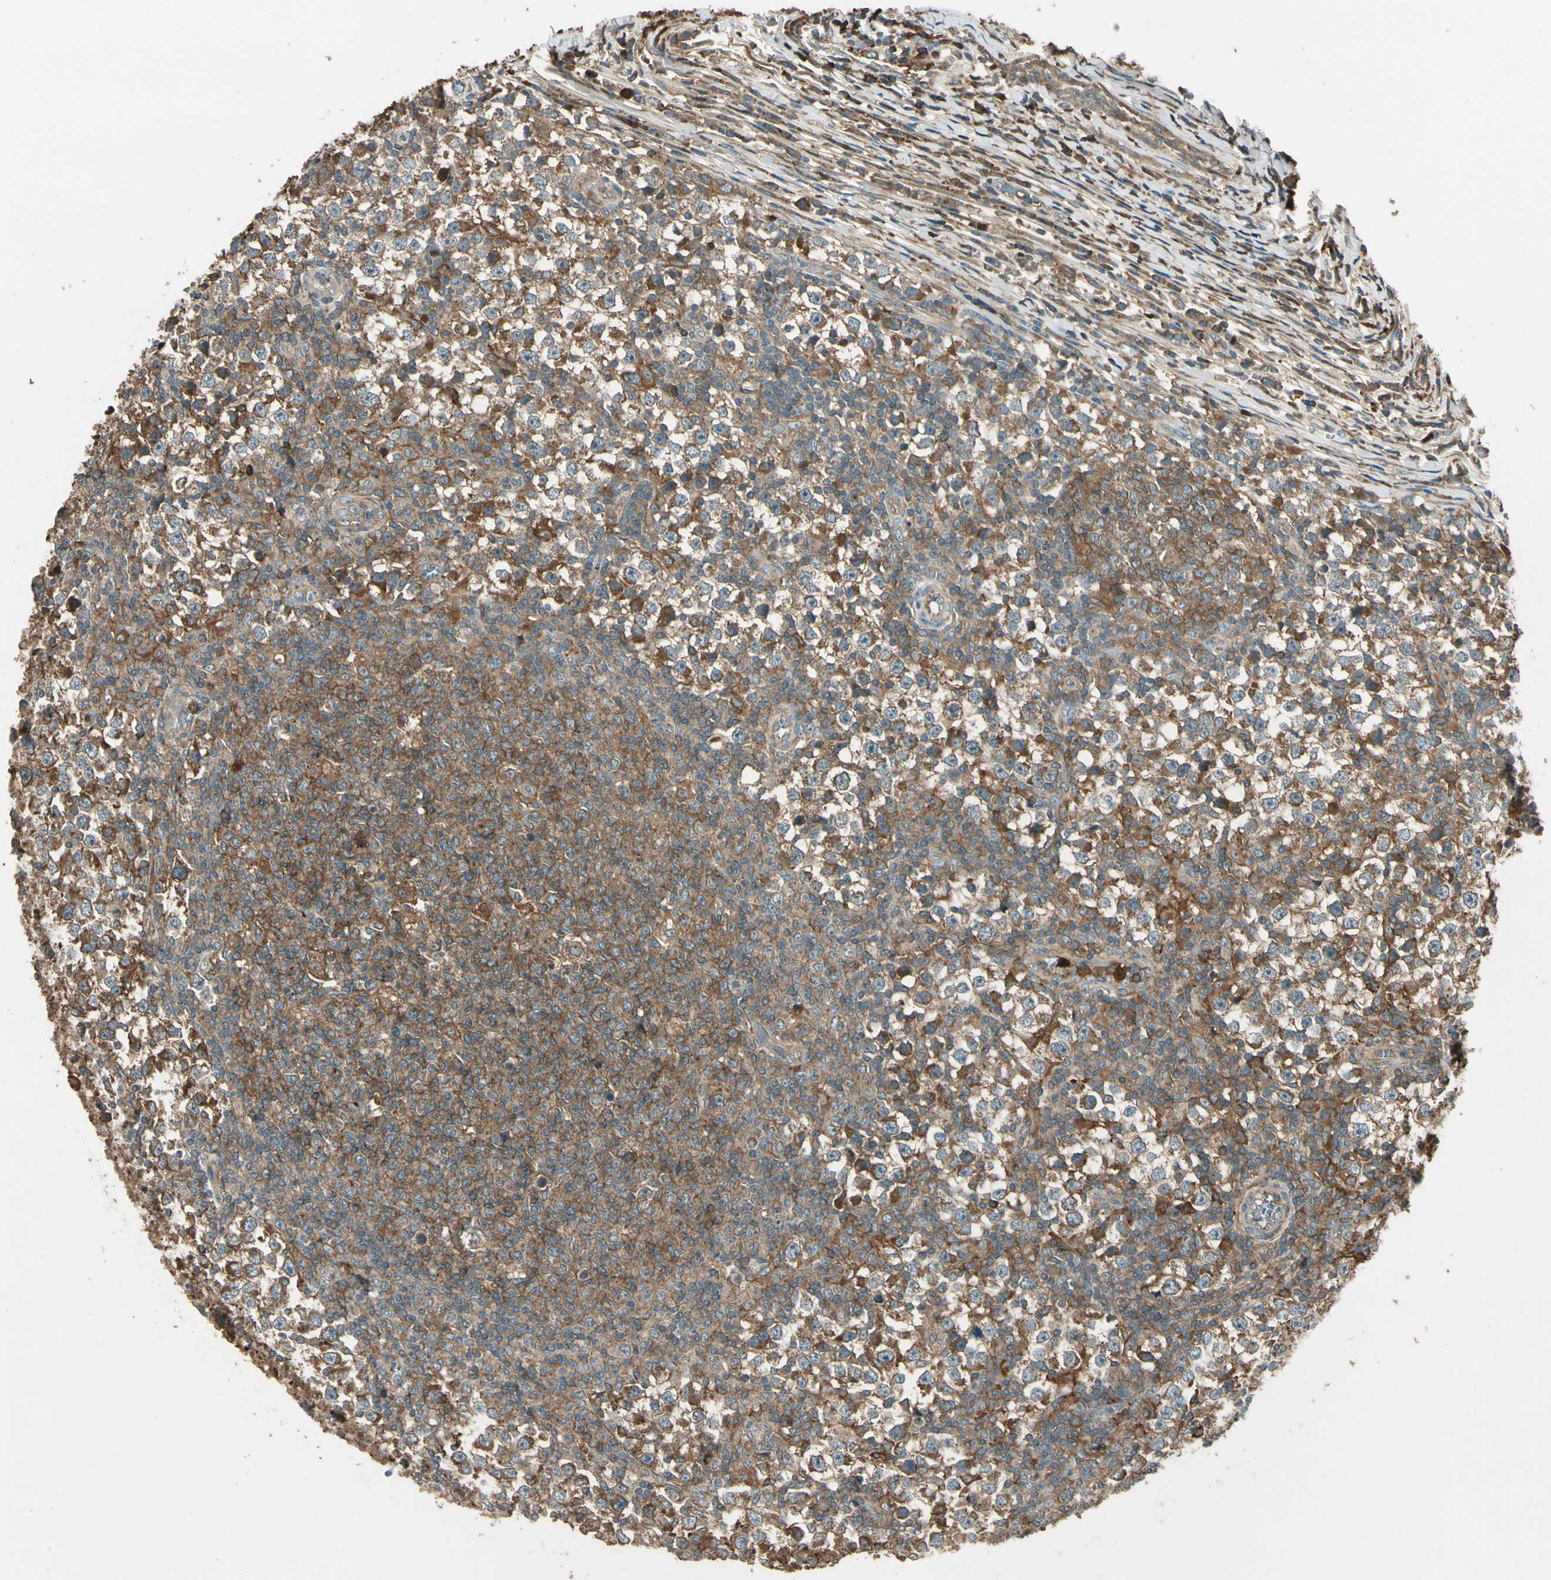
{"staining": {"intensity": "moderate", "quantity": ">75%", "location": "cytoplasmic/membranous"}, "tissue": "testis cancer", "cell_type": "Tumor cells", "image_type": "cancer", "snomed": [{"axis": "morphology", "description": "Seminoma, NOS"}, {"axis": "topography", "description": "Testis"}], "caption": "Immunohistochemical staining of human testis cancer reveals moderate cytoplasmic/membranous protein expression in about >75% of tumor cells.", "gene": "STX11", "patient": {"sex": "male", "age": 65}}